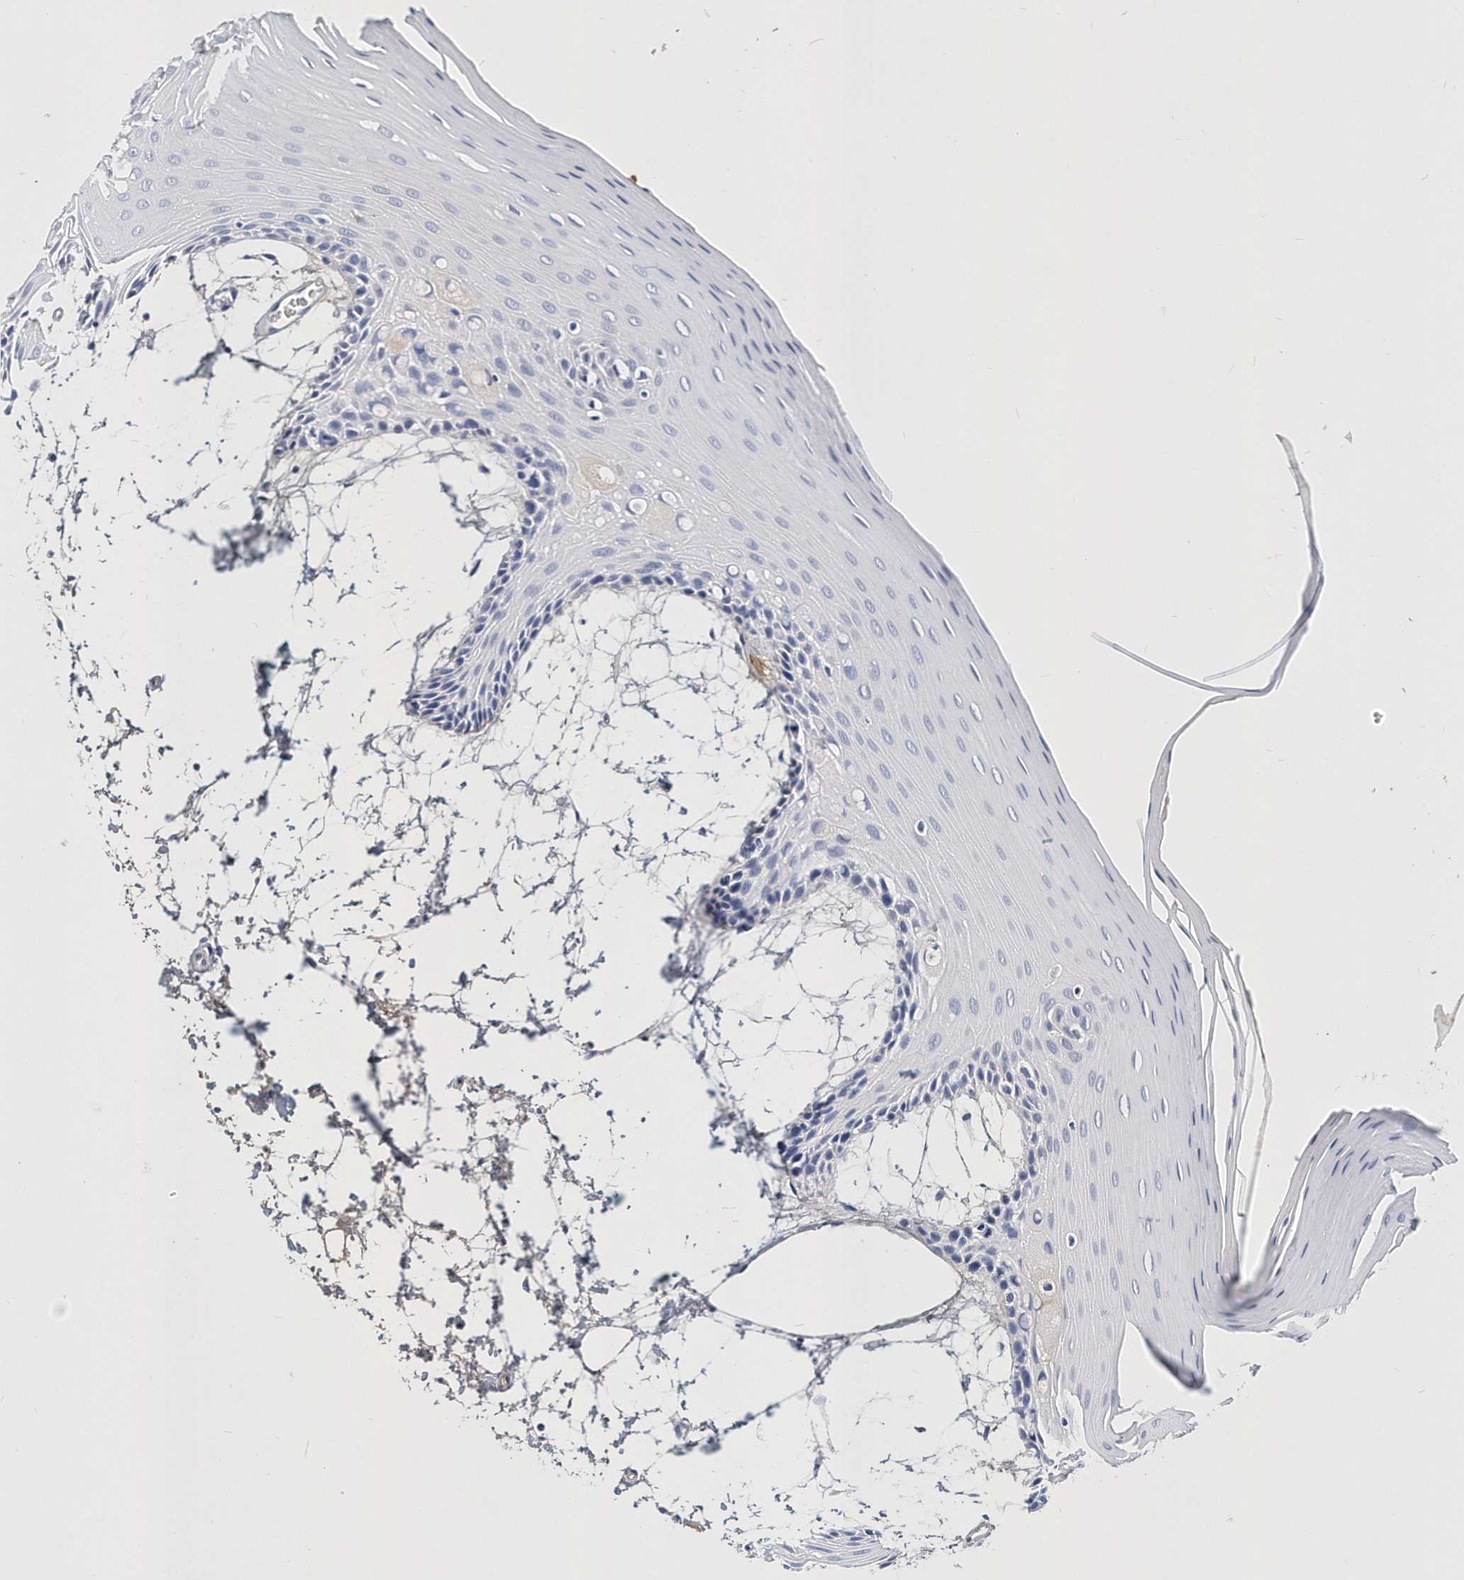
{"staining": {"intensity": "negative", "quantity": "none", "location": "none"}, "tissue": "oral mucosa", "cell_type": "Squamous epithelial cells", "image_type": "normal", "snomed": [{"axis": "morphology", "description": "Normal tissue, NOS"}, {"axis": "topography", "description": "Skeletal muscle"}, {"axis": "topography", "description": "Oral tissue"}, {"axis": "topography", "description": "Salivary gland"}, {"axis": "topography", "description": "Peripheral nerve tissue"}], "caption": "Squamous epithelial cells are negative for brown protein staining in unremarkable oral mucosa. (Stains: DAB (3,3'-diaminobenzidine) immunohistochemistry (IHC) with hematoxylin counter stain, Microscopy: brightfield microscopy at high magnification).", "gene": "ITGA2B", "patient": {"sex": "male", "age": 54}}